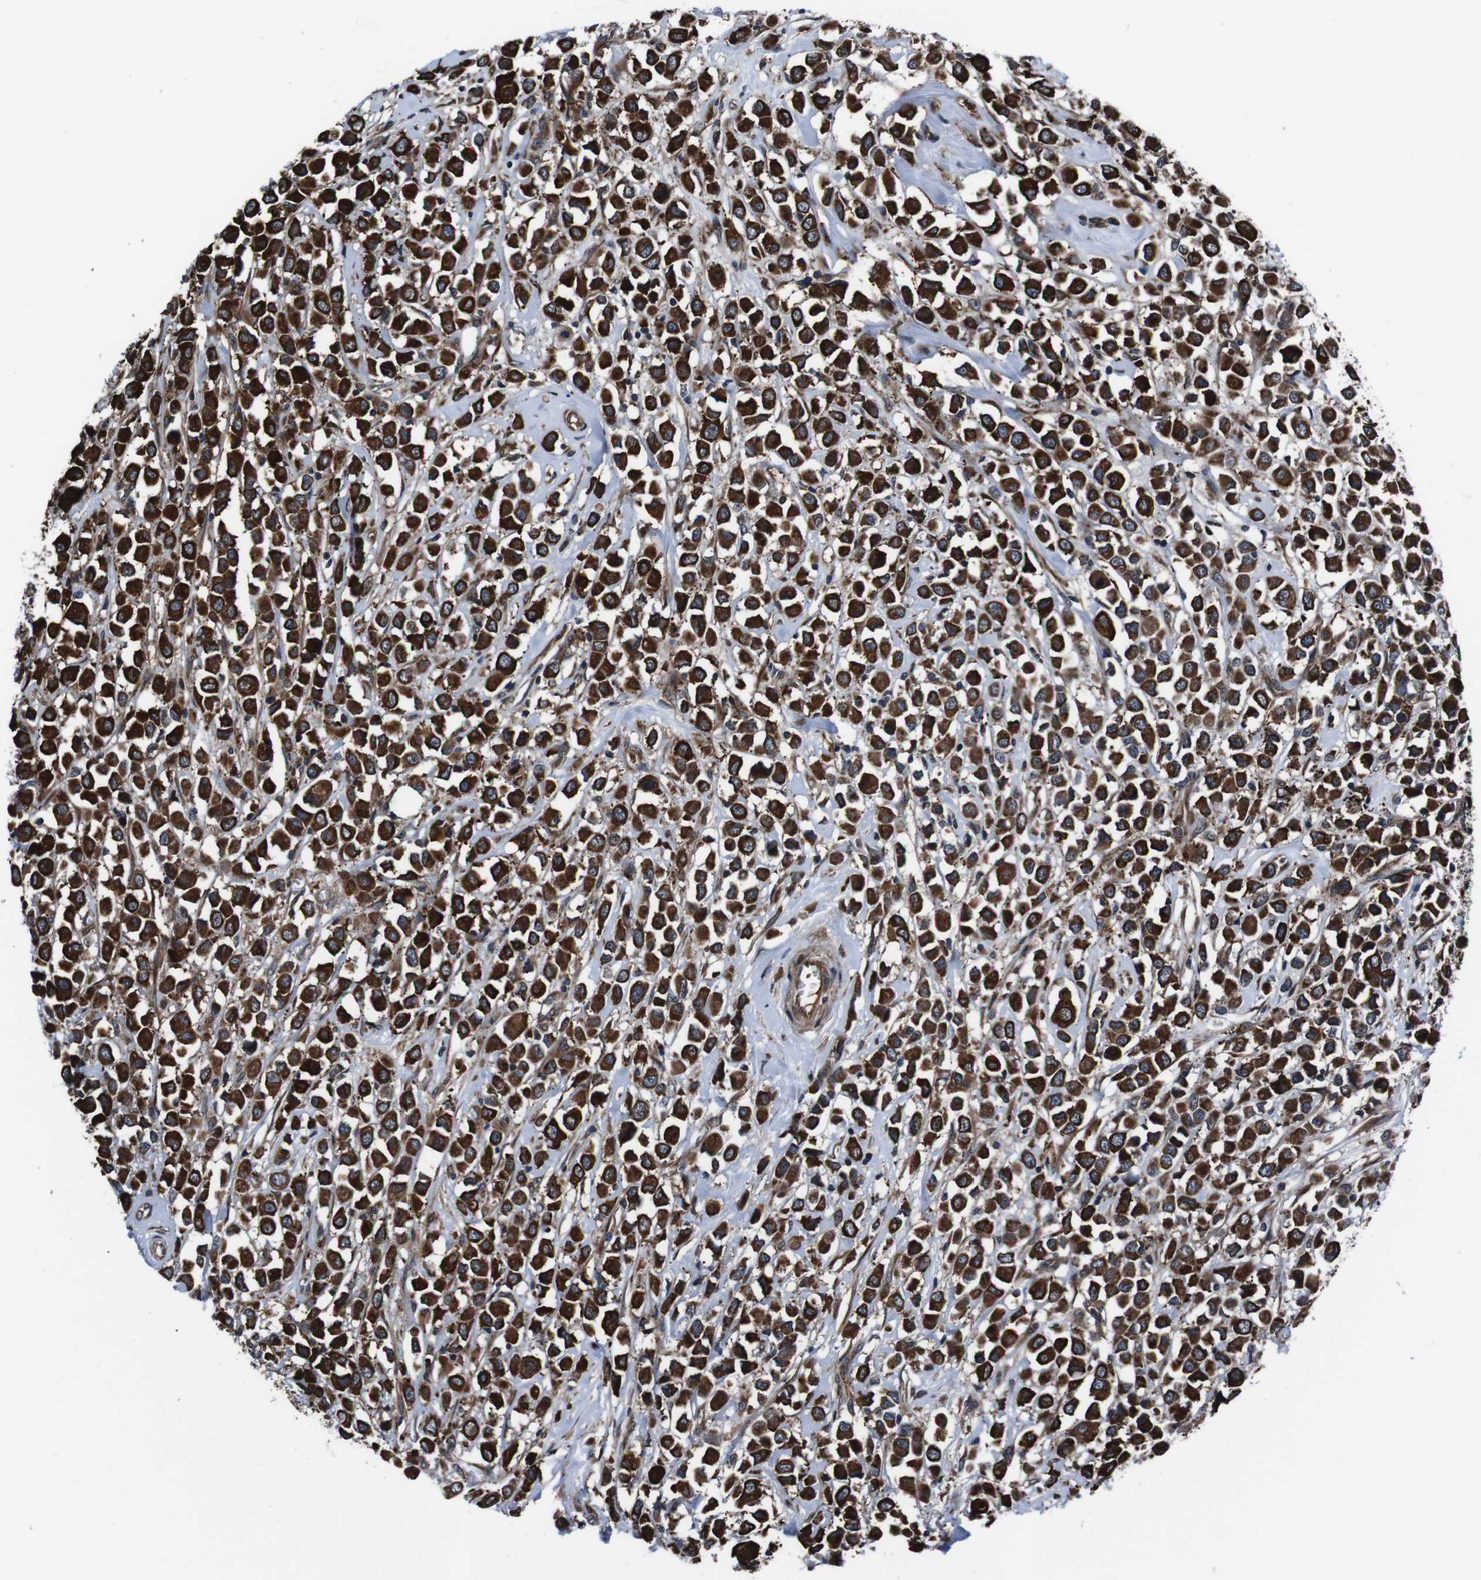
{"staining": {"intensity": "strong", "quantity": ">75%", "location": "cytoplasmic/membranous"}, "tissue": "breast cancer", "cell_type": "Tumor cells", "image_type": "cancer", "snomed": [{"axis": "morphology", "description": "Duct carcinoma"}, {"axis": "topography", "description": "Breast"}], "caption": "Protein expression analysis of invasive ductal carcinoma (breast) demonstrates strong cytoplasmic/membranous expression in about >75% of tumor cells. (IHC, brightfield microscopy, high magnification).", "gene": "EIF4A2", "patient": {"sex": "female", "age": 61}}